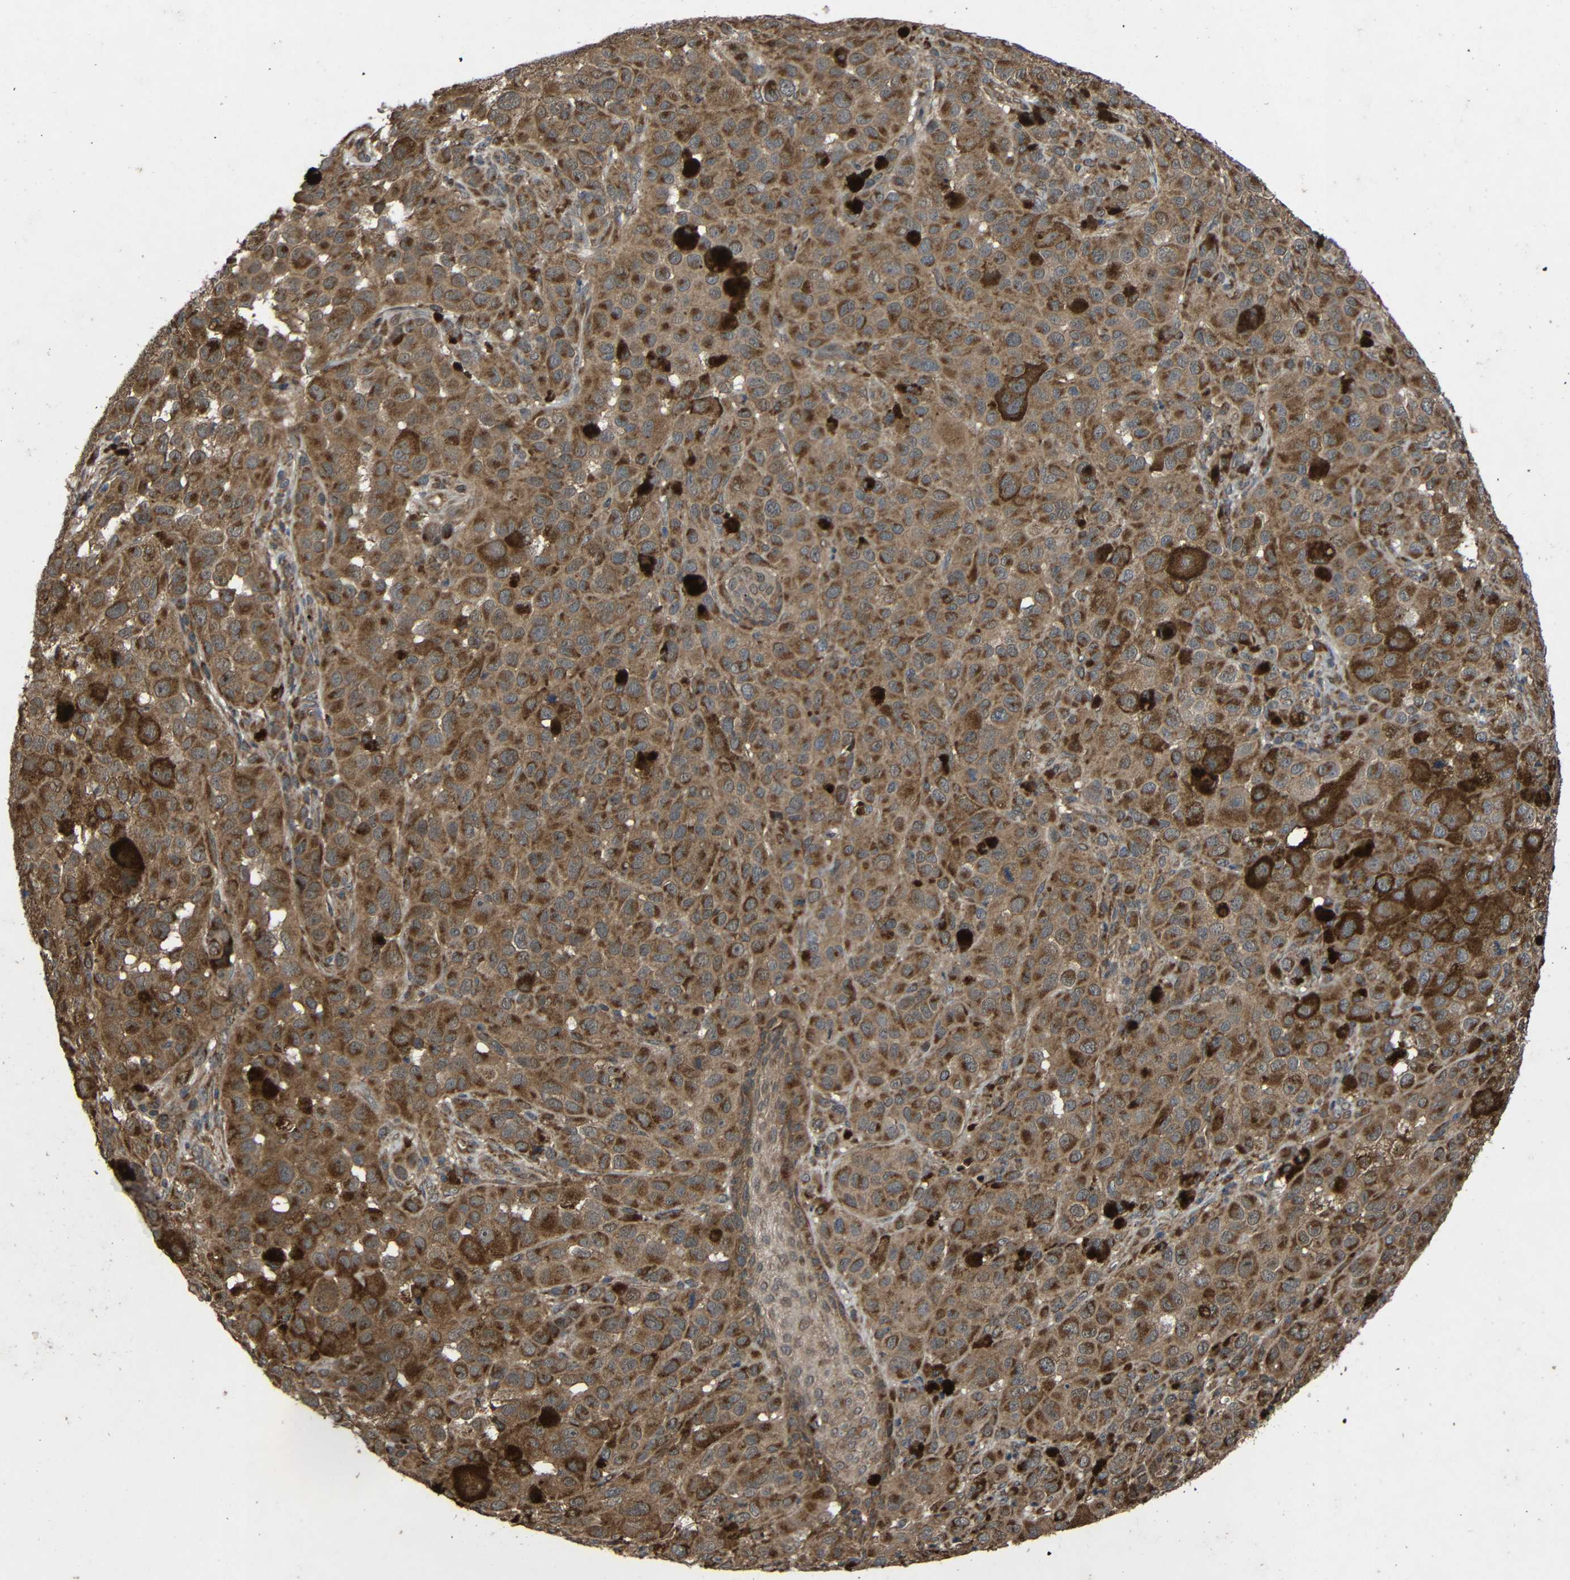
{"staining": {"intensity": "strong", "quantity": ">75%", "location": "cytoplasmic/membranous"}, "tissue": "melanoma", "cell_type": "Tumor cells", "image_type": "cancer", "snomed": [{"axis": "morphology", "description": "Malignant melanoma, NOS"}, {"axis": "topography", "description": "Skin"}], "caption": "Strong cytoplasmic/membranous protein expression is seen in about >75% of tumor cells in malignant melanoma.", "gene": "C1GALT1", "patient": {"sex": "male", "age": 96}}